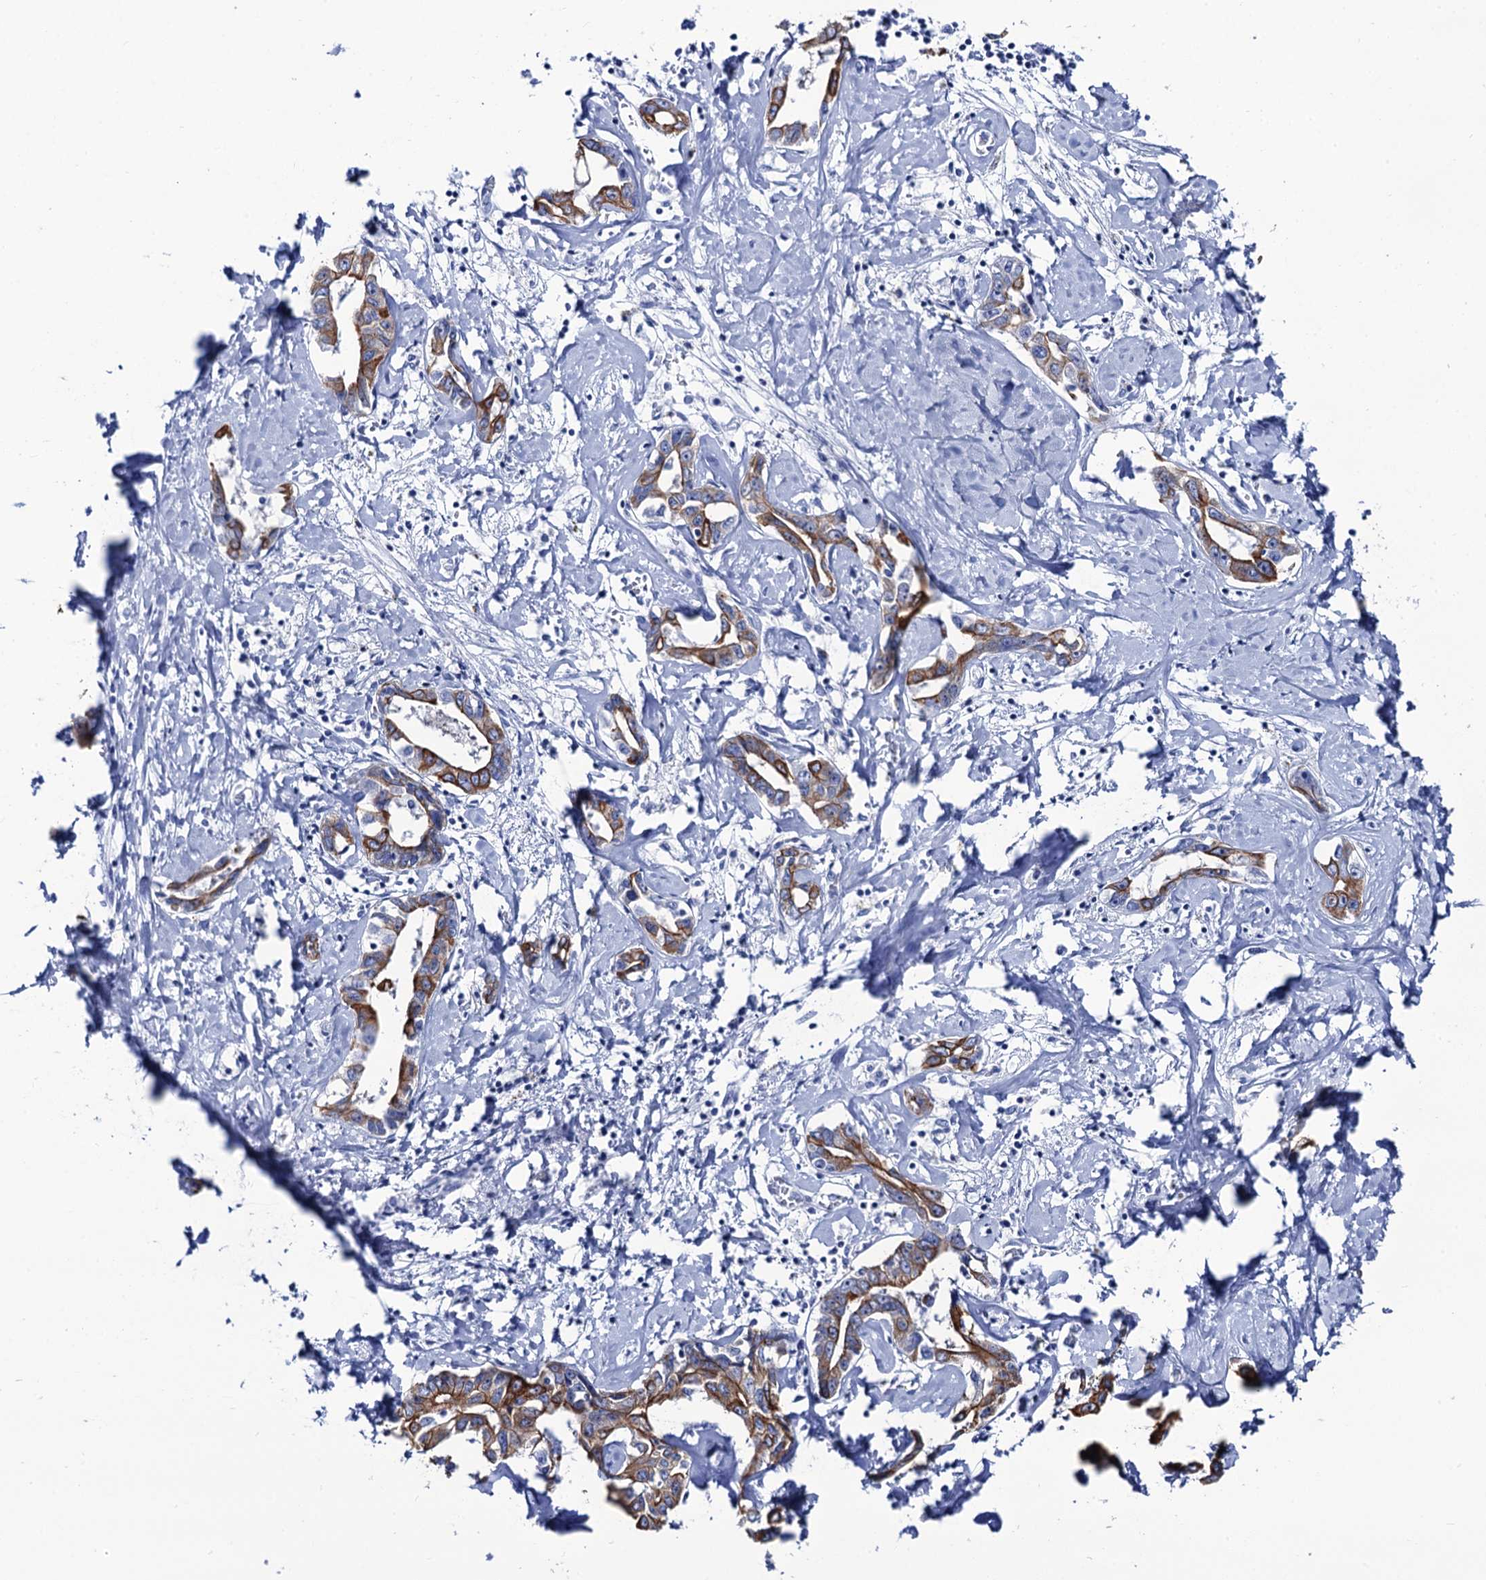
{"staining": {"intensity": "strong", "quantity": "25%-75%", "location": "cytoplasmic/membranous"}, "tissue": "liver cancer", "cell_type": "Tumor cells", "image_type": "cancer", "snomed": [{"axis": "morphology", "description": "Cholangiocarcinoma"}, {"axis": "topography", "description": "Liver"}], "caption": "Immunohistochemistry (IHC) (DAB) staining of human liver cholangiocarcinoma demonstrates strong cytoplasmic/membranous protein positivity in approximately 25%-75% of tumor cells. (Brightfield microscopy of DAB IHC at high magnification).", "gene": "RAB3IP", "patient": {"sex": "male", "age": 59}}